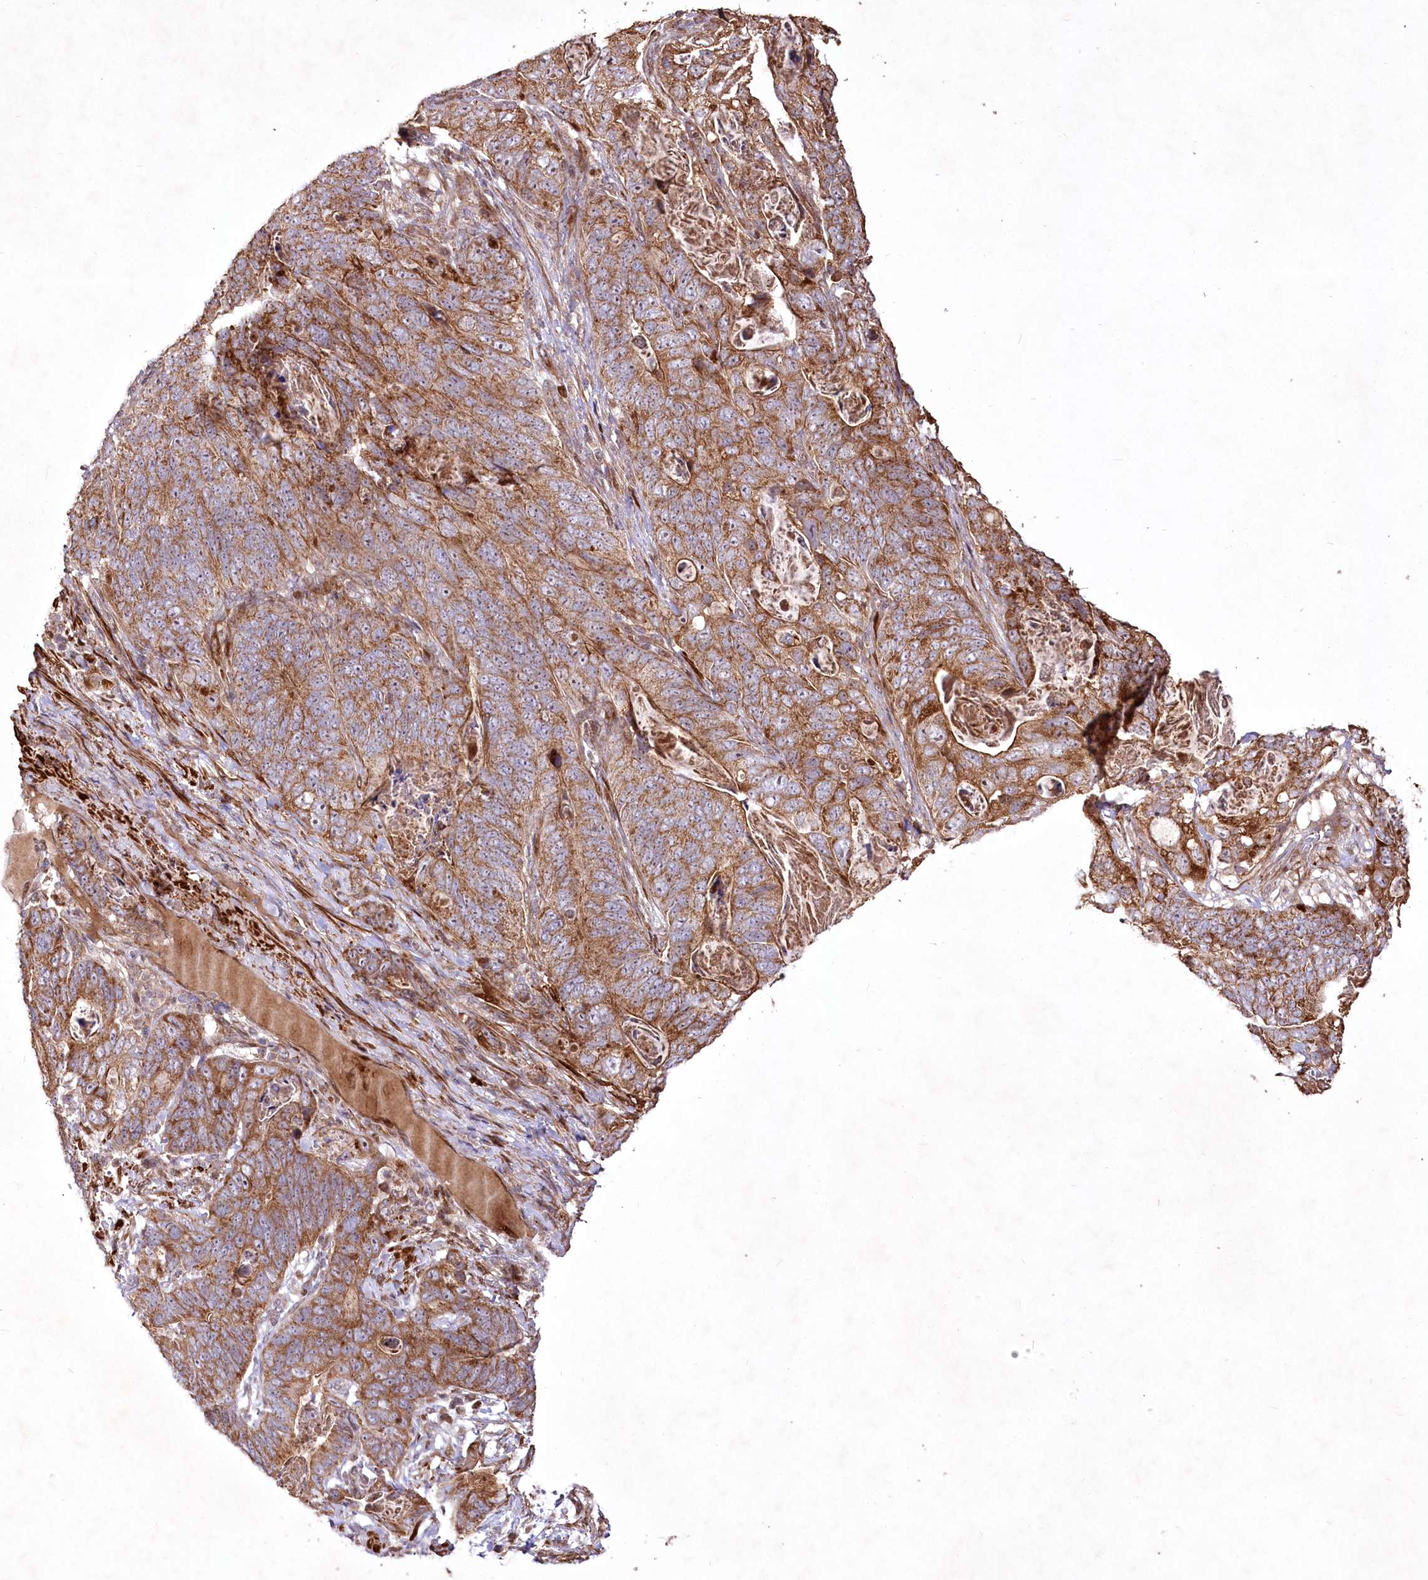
{"staining": {"intensity": "moderate", "quantity": ">75%", "location": "cytoplasmic/membranous"}, "tissue": "stomach cancer", "cell_type": "Tumor cells", "image_type": "cancer", "snomed": [{"axis": "morphology", "description": "Normal tissue, NOS"}, {"axis": "morphology", "description": "Adenocarcinoma, NOS"}, {"axis": "topography", "description": "Stomach"}], "caption": "Stomach cancer stained with immunohistochemistry (IHC) shows moderate cytoplasmic/membranous staining in approximately >75% of tumor cells. The staining was performed using DAB (3,3'-diaminobenzidine), with brown indicating positive protein expression. Nuclei are stained blue with hematoxylin.", "gene": "PSTK", "patient": {"sex": "female", "age": 89}}